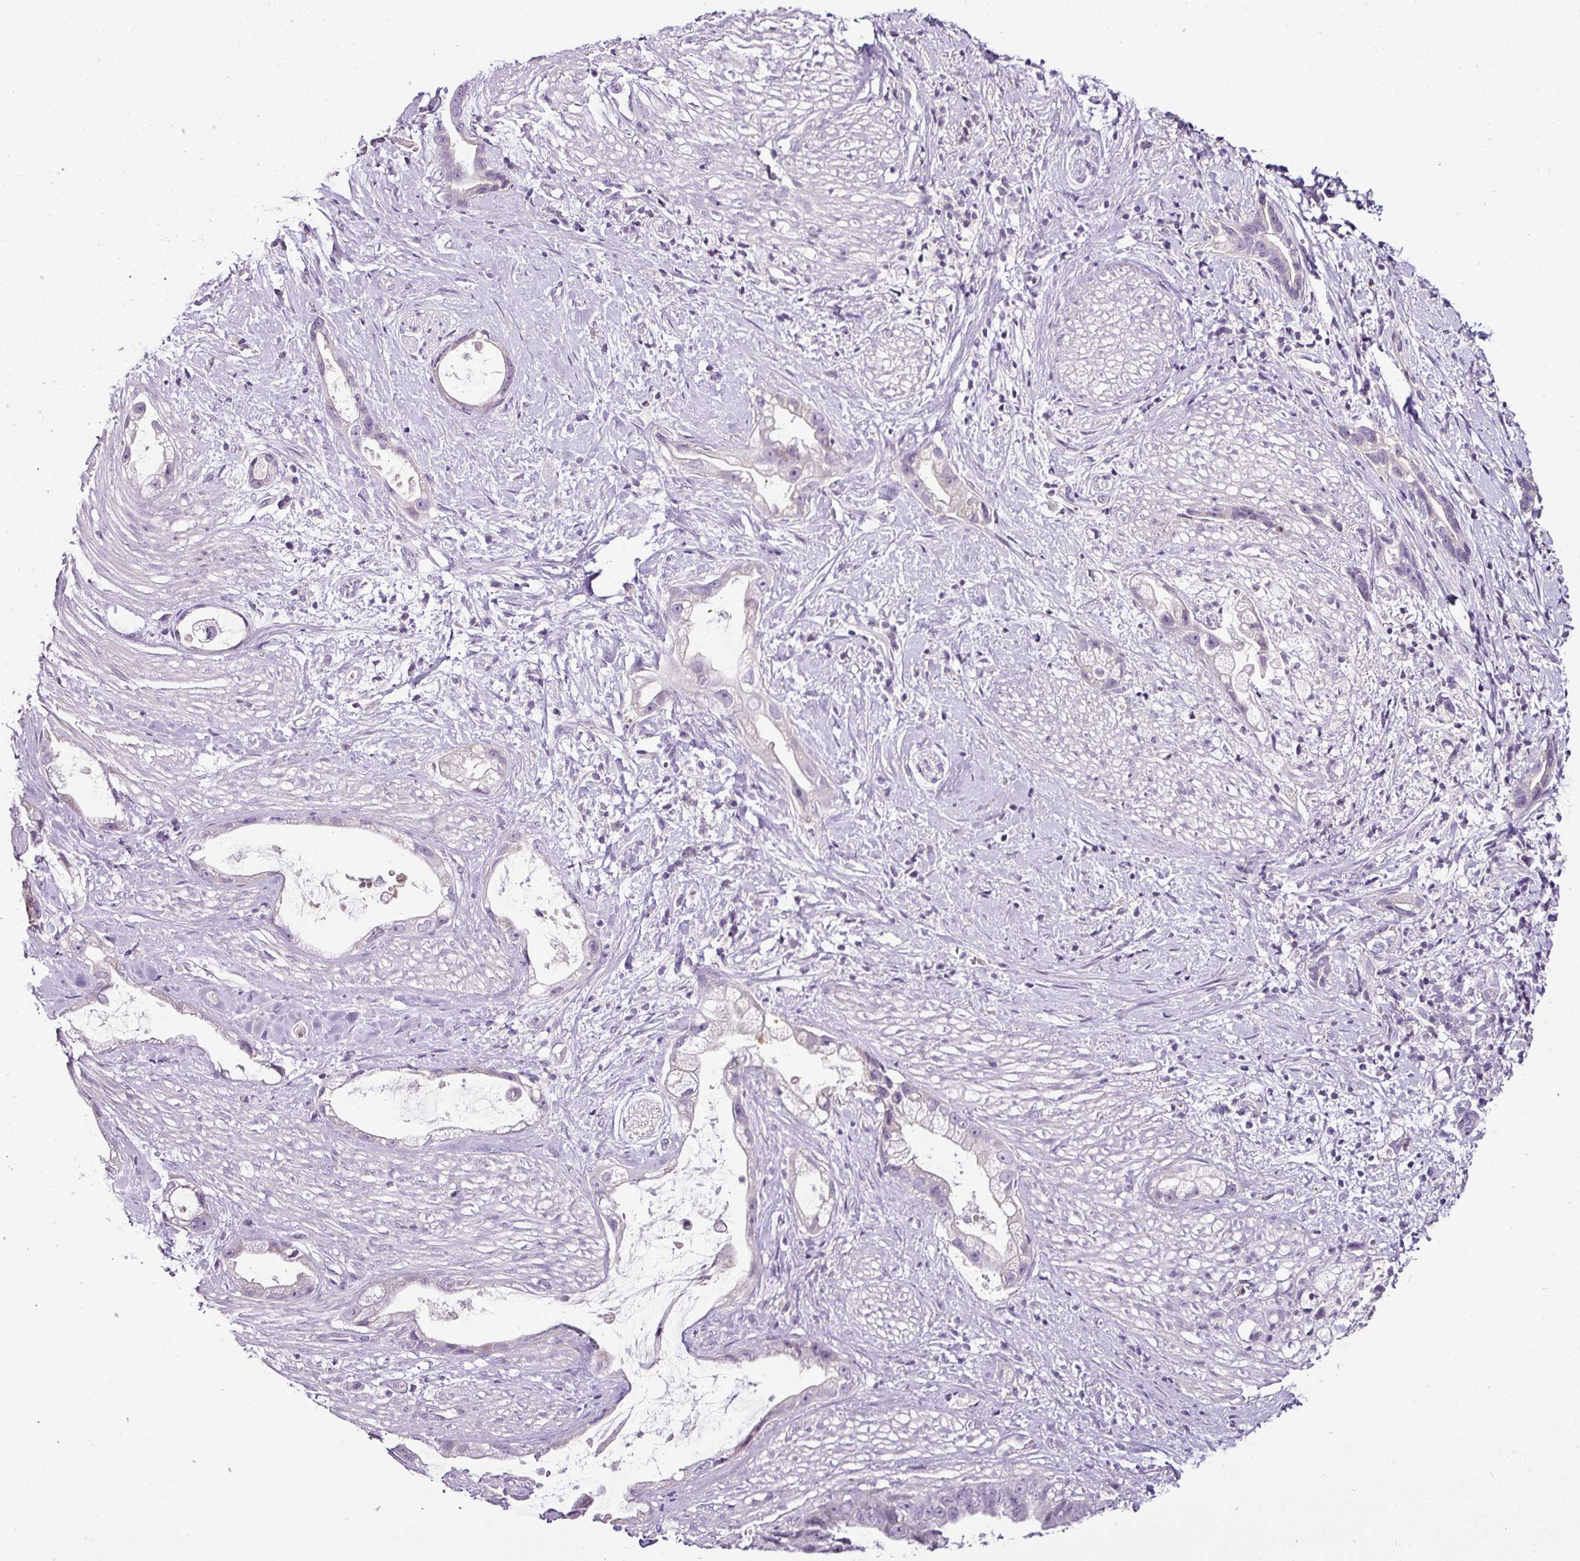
{"staining": {"intensity": "negative", "quantity": "none", "location": "none"}, "tissue": "stomach cancer", "cell_type": "Tumor cells", "image_type": "cancer", "snomed": [{"axis": "morphology", "description": "Adenocarcinoma, NOS"}, {"axis": "topography", "description": "Stomach"}], "caption": "Adenocarcinoma (stomach) stained for a protein using immunohistochemistry shows no staining tumor cells.", "gene": "TEX30", "patient": {"sex": "male", "age": 55}}